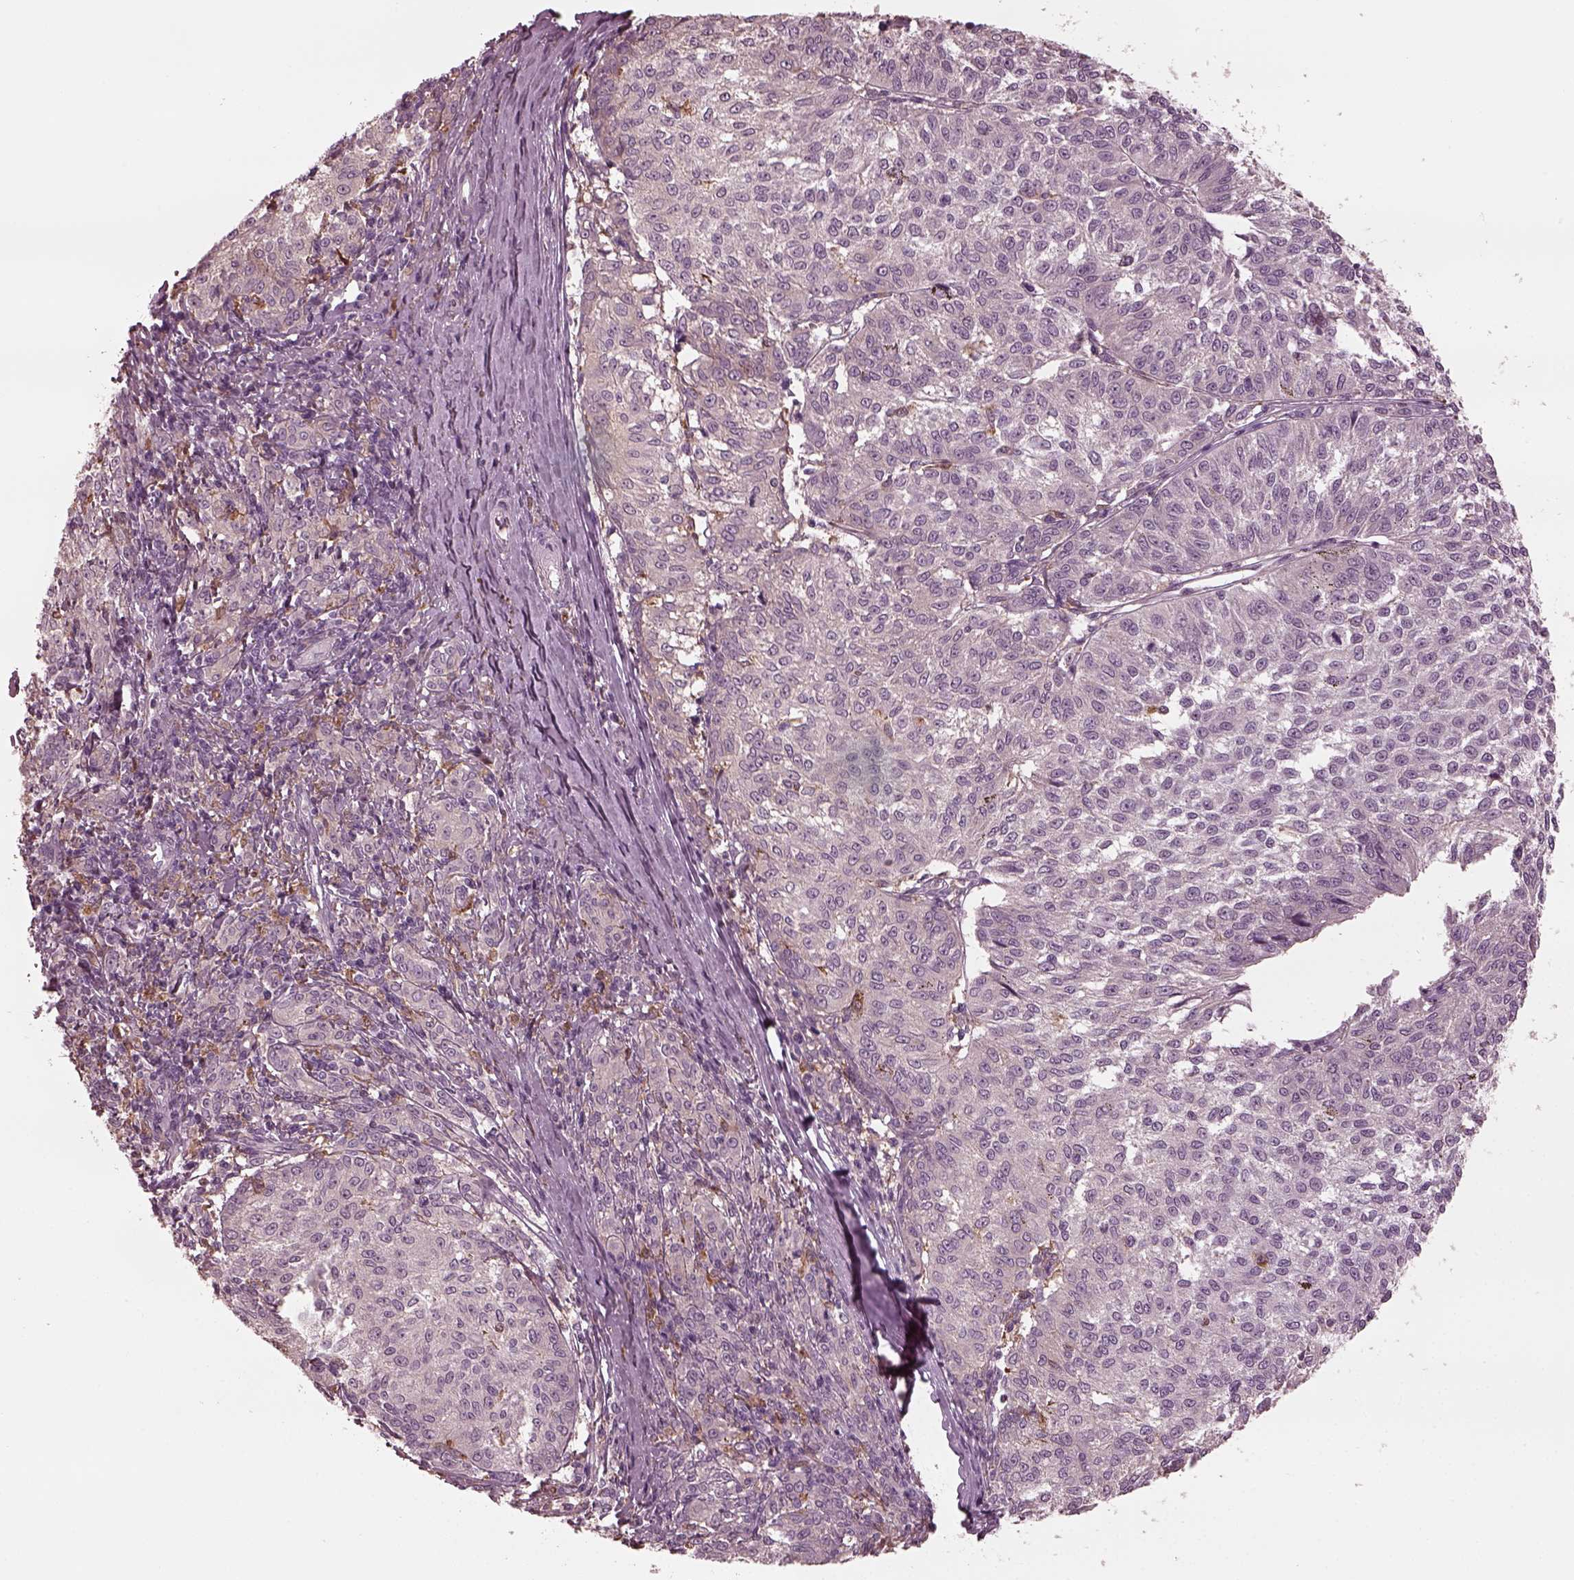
{"staining": {"intensity": "negative", "quantity": "none", "location": "none"}, "tissue": "melanoma", "cell_type": "Tumor cells", "image_type": "cancer", "snomed": [{"axis": "morphology", "description": "Malignant melanoma, NOS"}, {"axis": "topography", "description": "Skin"}], "caption": "Immunohistochemistry photomicrograph of neoplastic tissue: human malignant melanoma stained with DAB shows no significant protein expression in tumor cells.", "gene": "PSTPIP2", "patient": {"sex": "female", "age": 72}}